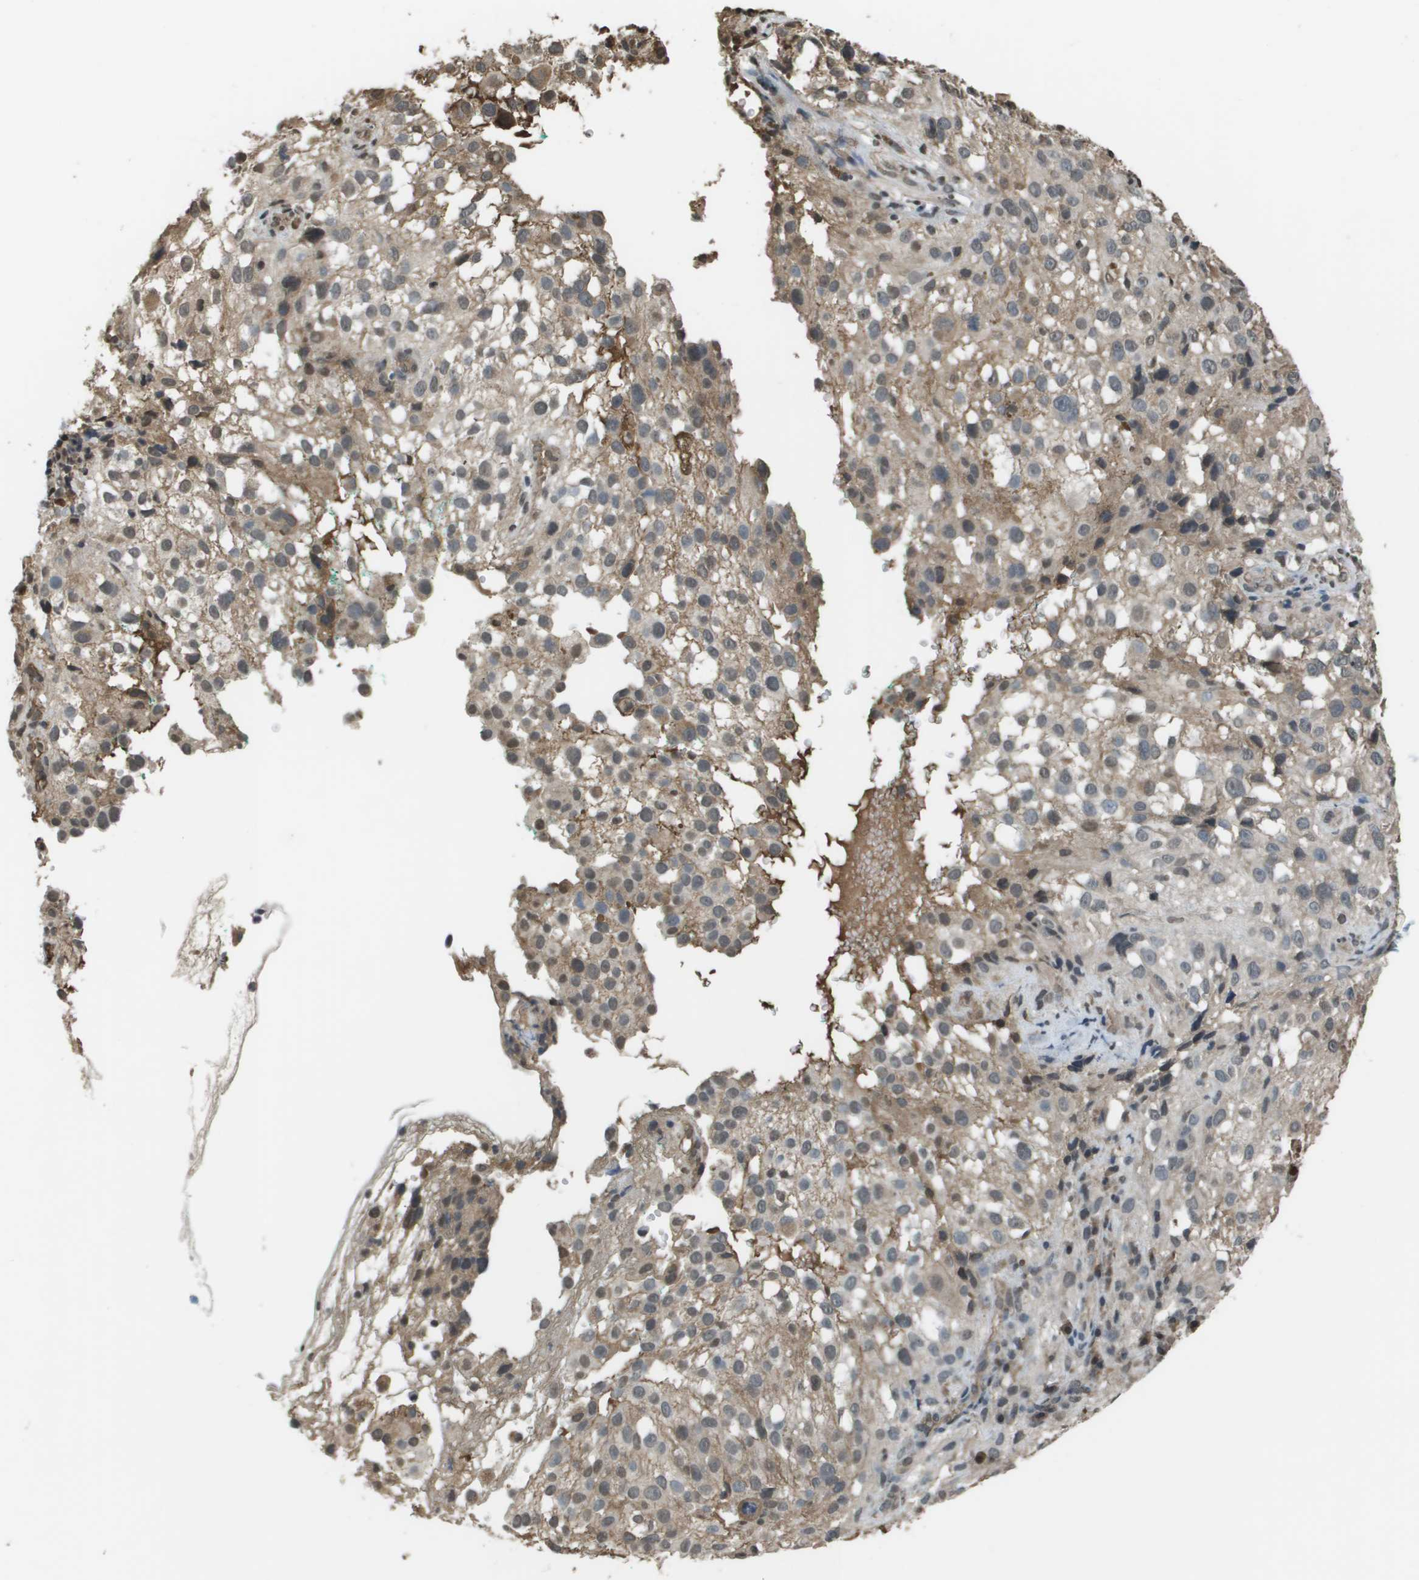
{"staining": {"intensity": "weak", "quantity": "<25%", "location": "cytoplasmic/membranous"}, "tissue": "melanoma", "cell_type": "Tumor cells", "image_type": "cancer", "snomed": [{"axis": "morphology", "description": "Necrosis, NOS"}, {"axis": "morphology", "description": "Malignant melanoma, NOS"}, {"axis": "topography", "description": "Skin"}], "caption": "DAB (3,3'-diaminobenzidine) immunohistochemical staining of melanoma reveals no significant staining in tumor cells.", "gene": "NDRG2", "patient": {"sex": "female", "age": 87}}